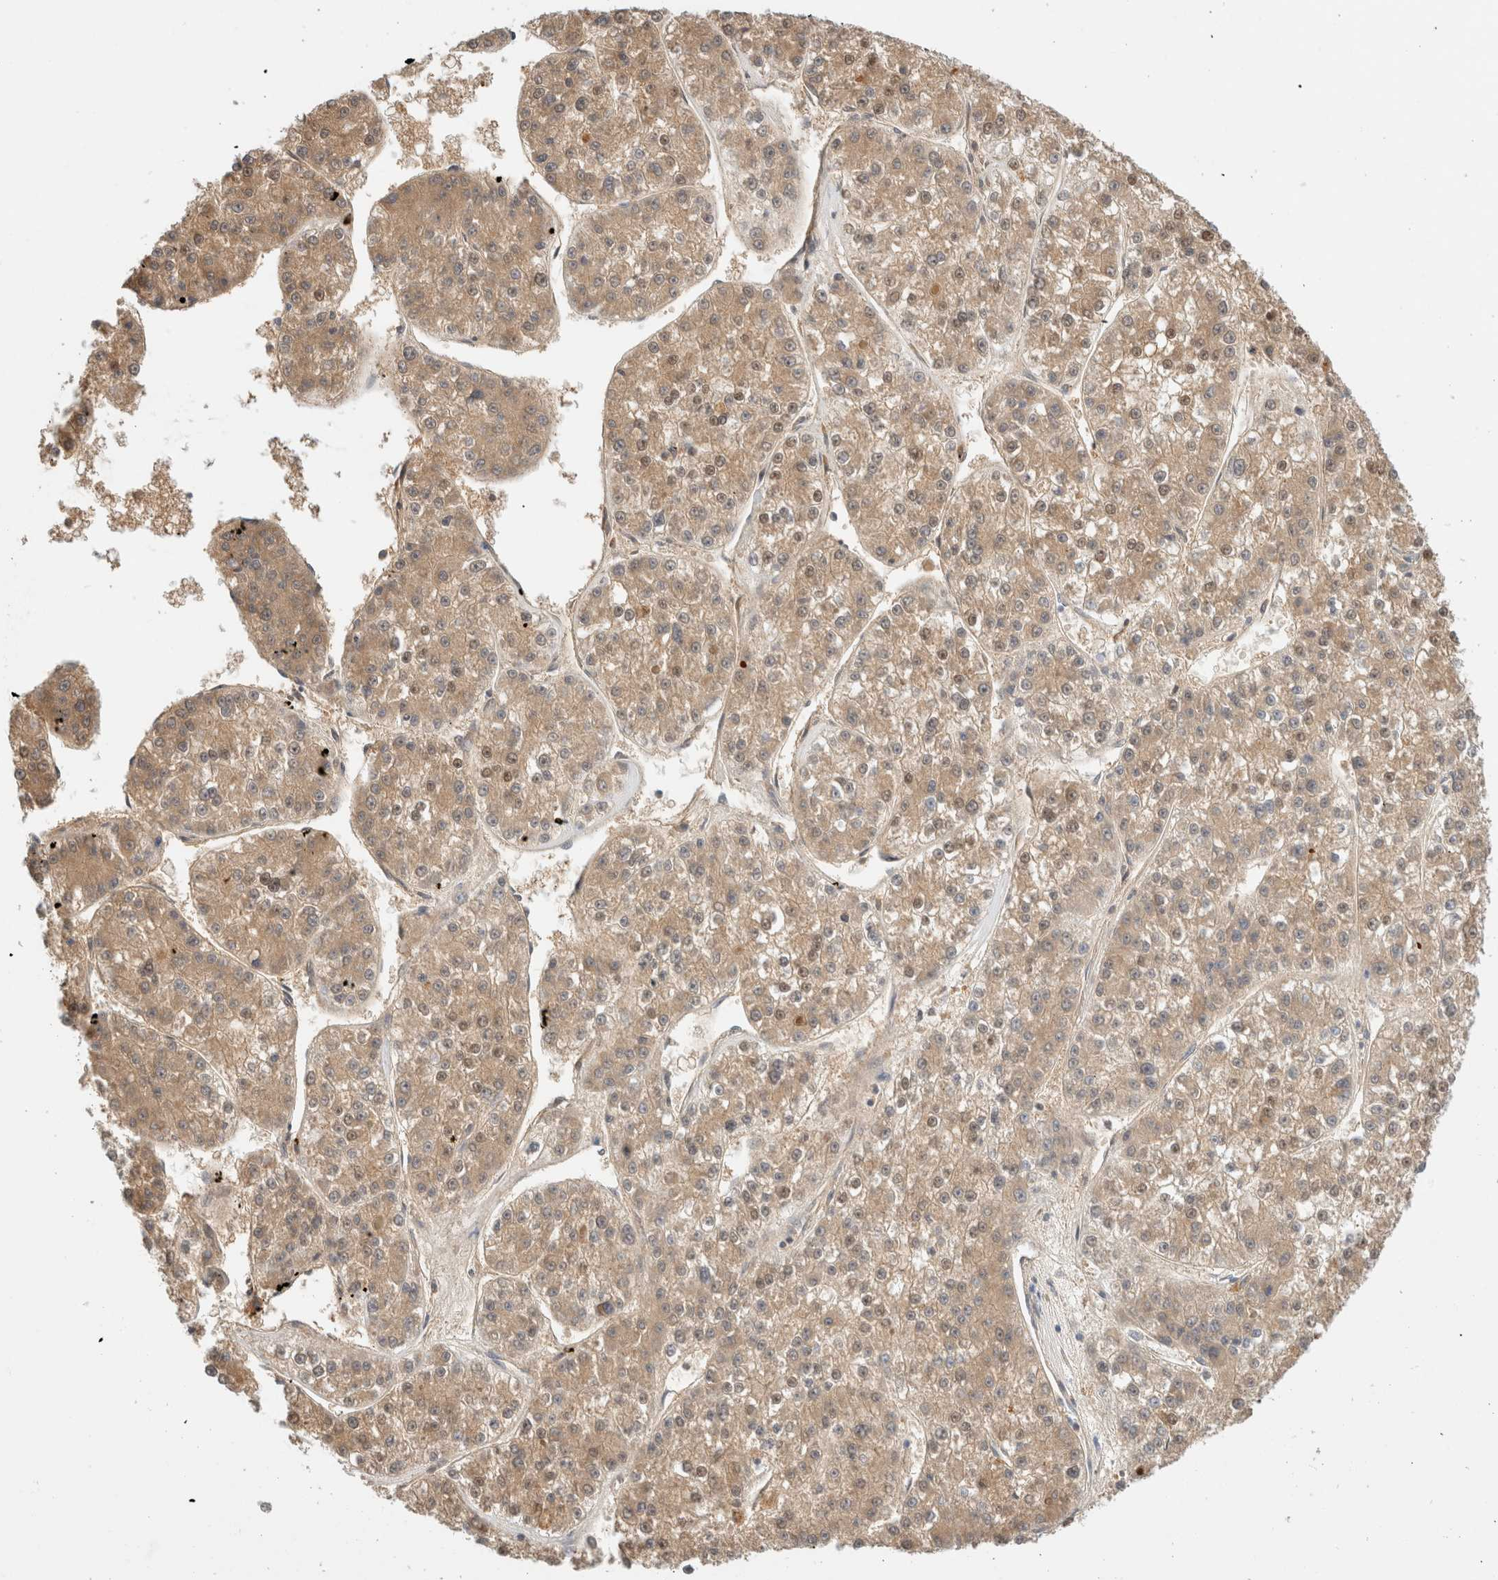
{"staining": {"intensity": "moderate", "quantity": ">75%", "location": "cytoplasmic/membranous"}, "tissue": "liver cancer", "cell_type": "Tumor cells", "image_type": "cancer", "snomed": [{"axis": "morphology", "description": "Carcinoma, Hepatocellular, NOS"}, {"axis": "topography", "description": "Liver"}], "caption": "Immunohistochemistry of hepatocellular carcinoma (liver) demonstrates medium levels of moderate cytoplasmic/membranous staining in about >75% of tumor cells.", "gene": "ARG1", "patient": {"sex": "female", "age": 73}}